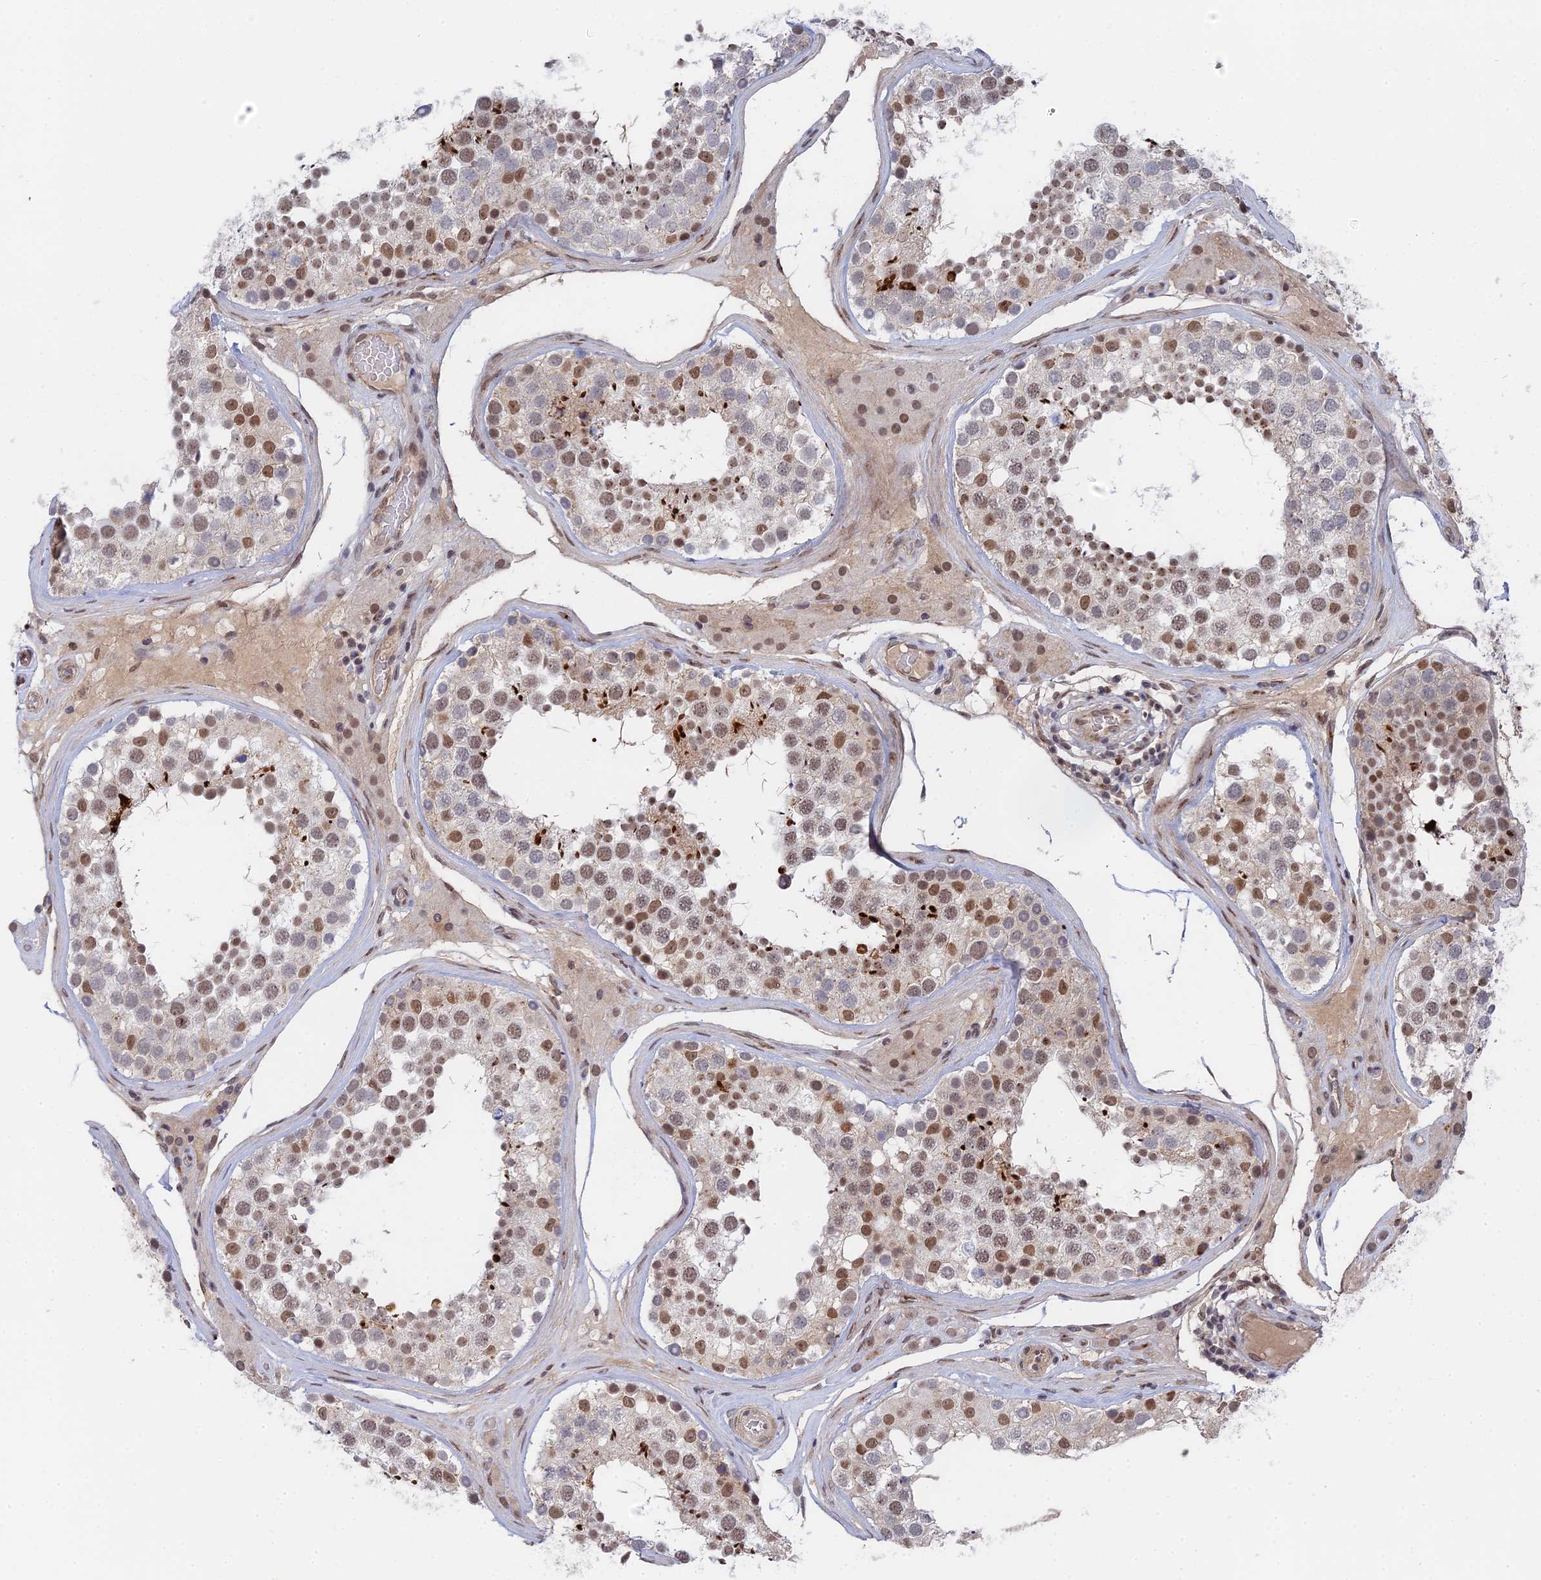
{"staining": {"intensity": "moderate", "quantity": "25%-75%", "location": "nuclear"}, "tissue": "testis", "cell_type": "Cells in seminiferous ducts", "image_type": "normal", "snomed": [{"axis": "morphology", "description": "Normal tissue, NOS"}, {"axis": "topography", "description": "Testis"}], "caption": "Immunohistochemical staining of unremarkable testis reveals medium levels of moderate nuclear expression in approximately 25%-75% of cells in seminiferous ducts.", "gene": "CCDC85A", "patient": {"sex": "male", "age": 46}}